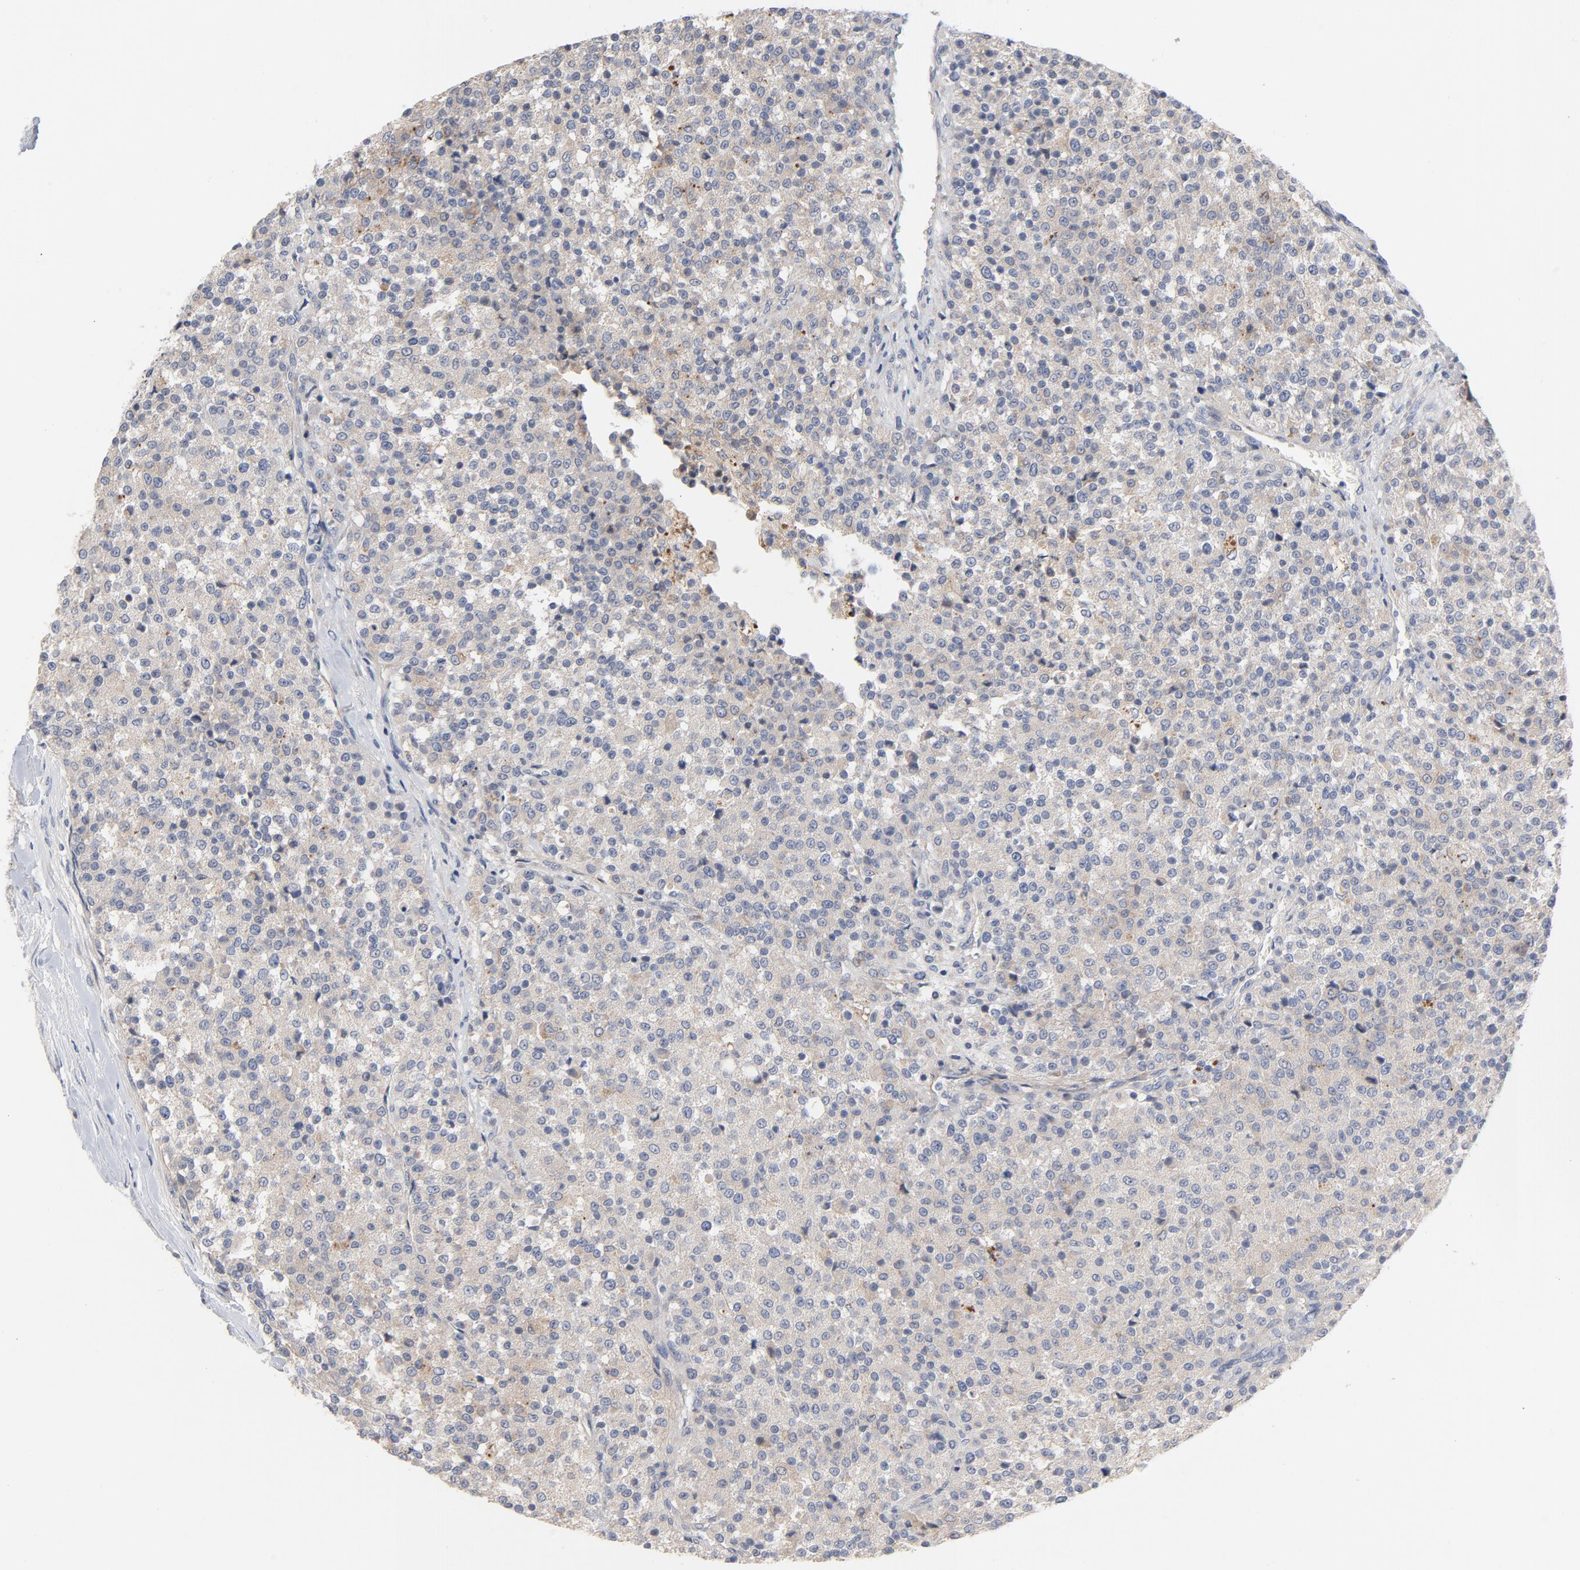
{"staining": {"intensity": "weak", "quantity": ">75%", "location": "cytoplasmic/membranous"}, "tissue": "testis cancer", "cell_type": "Tumor cells", "image_type": "cancer", "snomed": [{"axis": "morphology", "description": "Seminoma, NOS"}, {"axis": "topography", "description": "Testis"}], "caption": "An image of human testis cancer (seminoma) stained for a protein demonstrates weak cytoplasmic/membranous brown staining in tumor cells.", "gene": "CCDC134", "patient": {"sex": "male", "age": 59}}